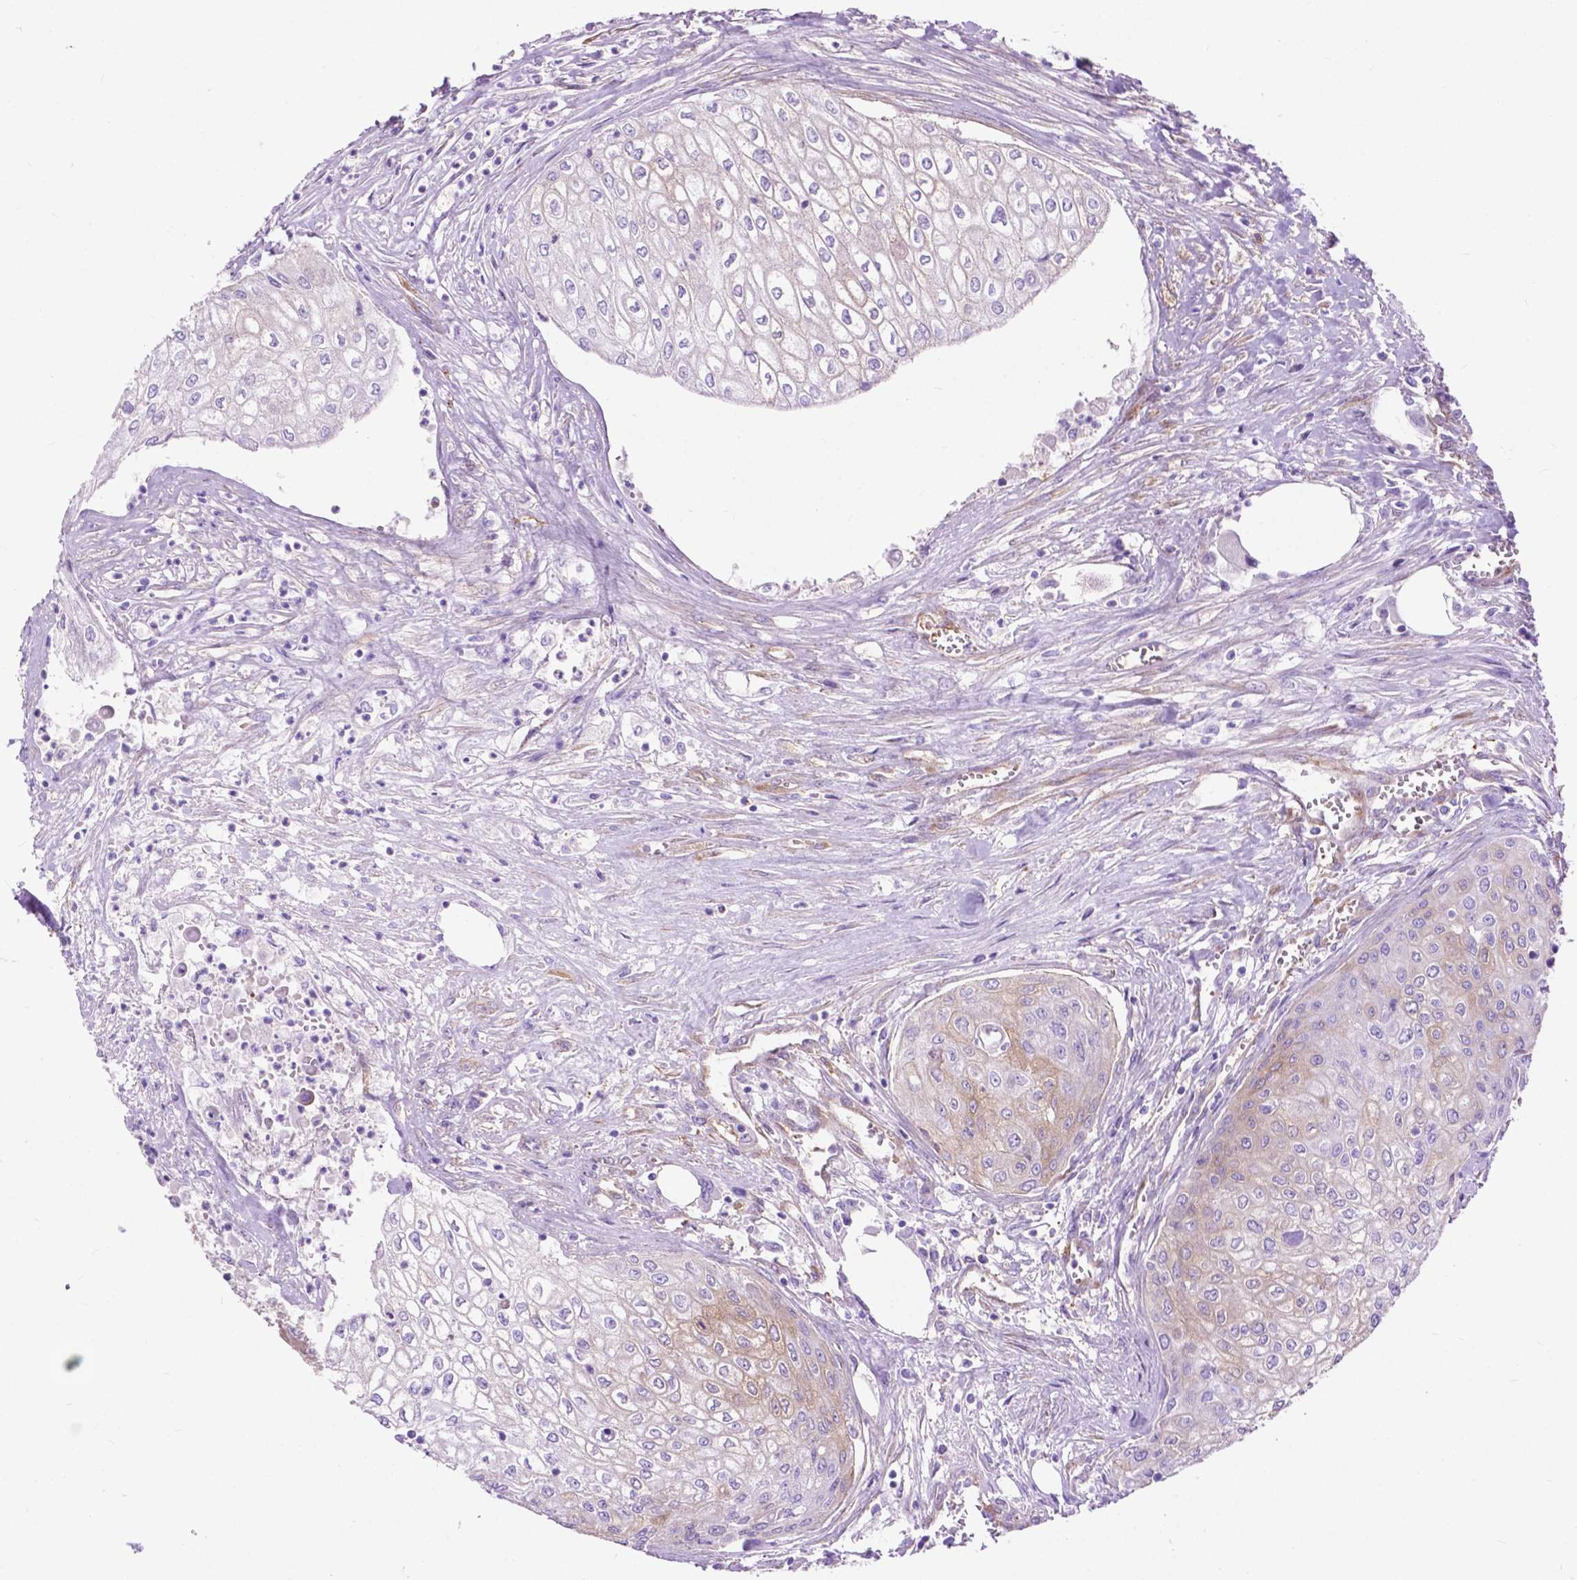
{"staining": {"intensity": "moderate", "quantity": "<25%", "location": "cytoplasmic/membranous"}, "tissue": "urothelial cancer", "cell_type": "Tumor cells", "image_type": "cancer", "snomed": [{"axis": "morphology", "description": "Urothelial carcinoma, High grade"}, {"axis": "topography", "description": "Urinary bladder"}], "caption": "Protein analysis of urothelial carcinoma (high-grade) tissue displays moderate cytoplasmic/membranous staining in approximately <25% of tumor cells.", "gene": "PCDHA12", "patient": {"sex": "male", "age": 62}}